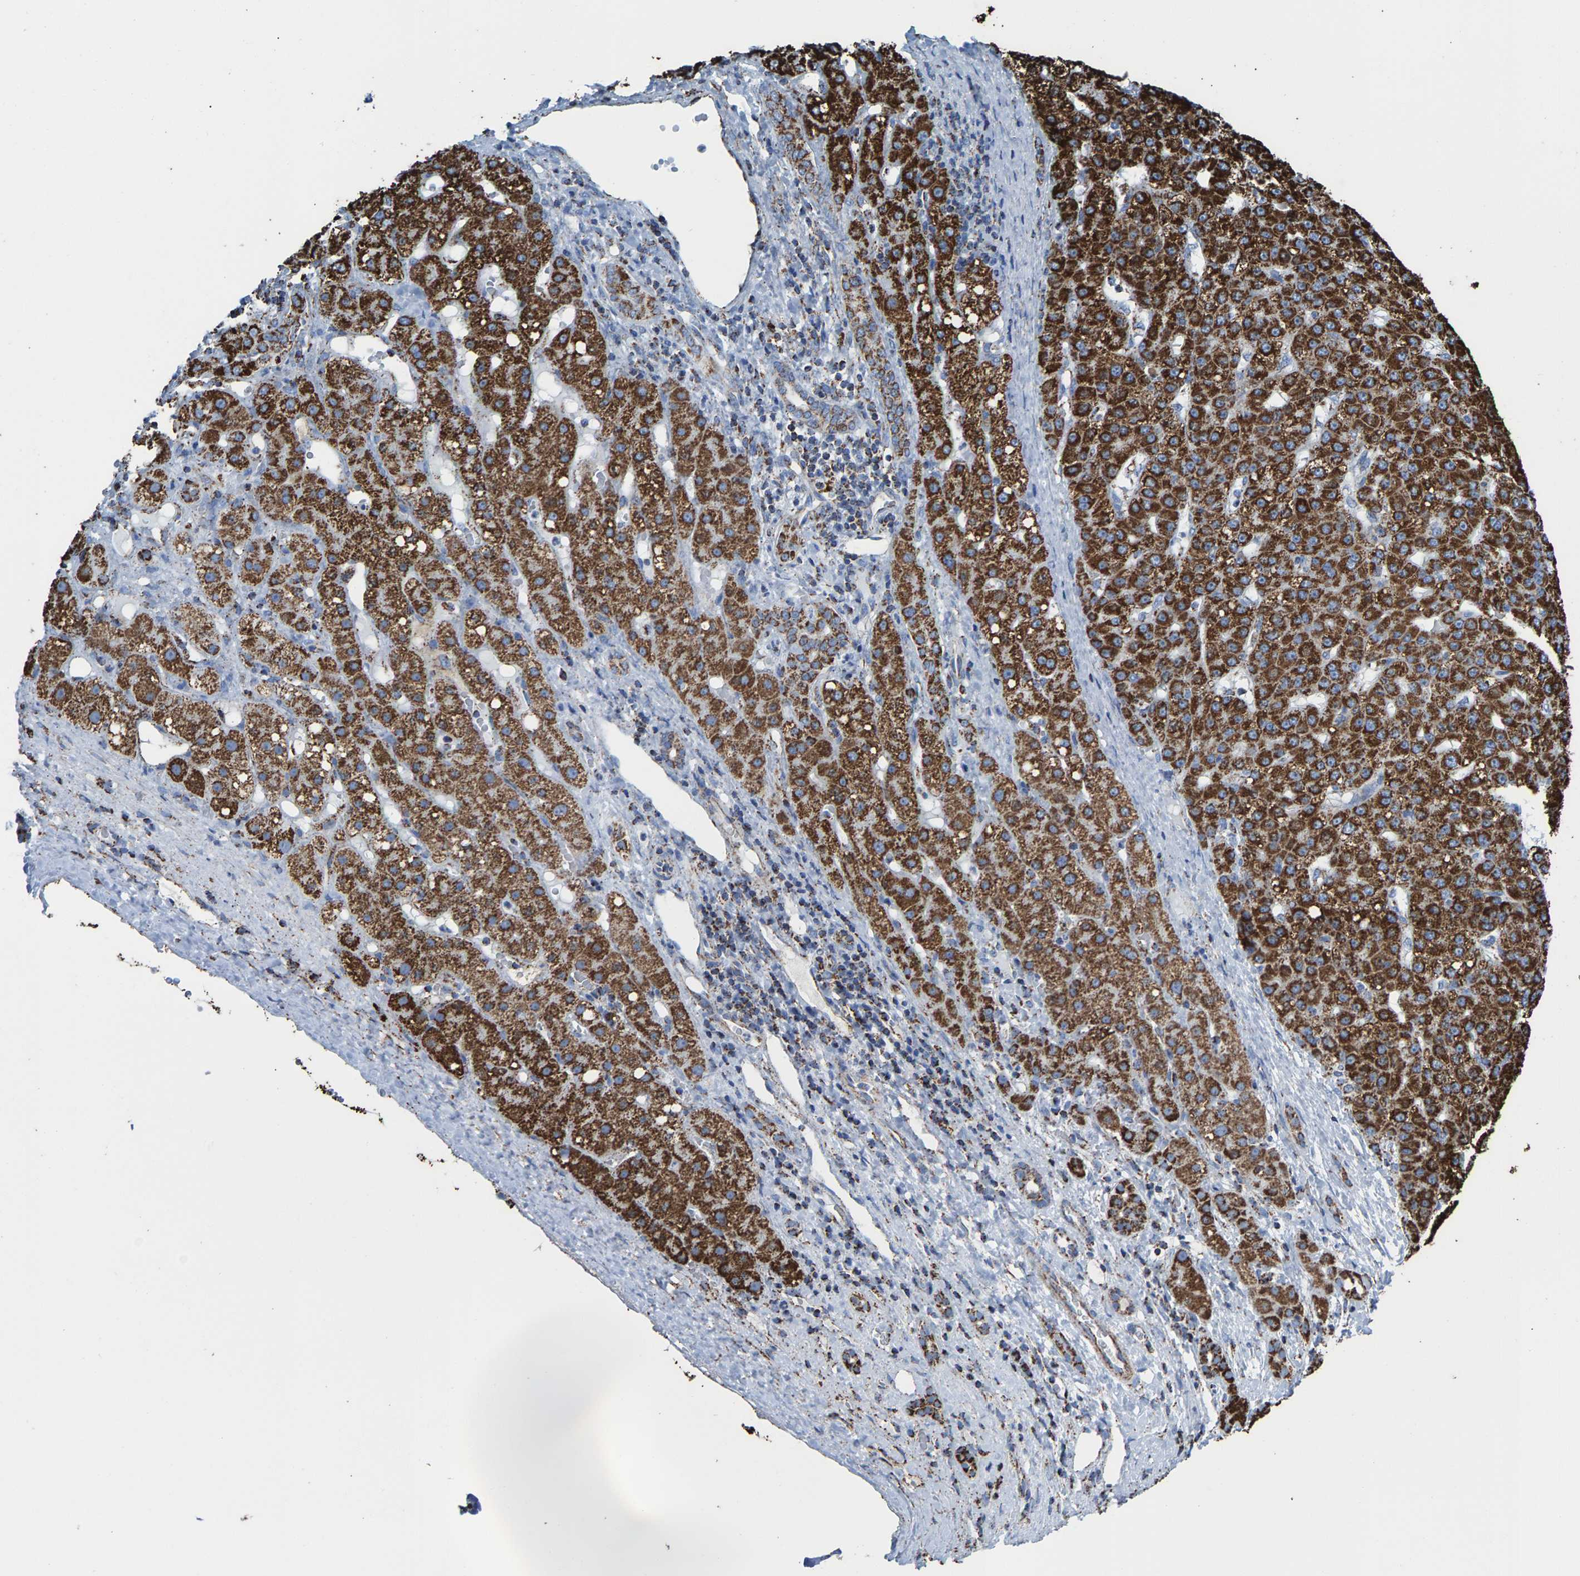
{"staining": {"intensity": "strong", "quantity": ">75%", "location": "cytoplasmic/membranous"}, "tissue": "liver cancer", "cell_type": "Tumor cells", "image_type": "cancer", "snomed": [{"axis": "morphology", "description": "Carcinoma, Hepatocellular, NOS"}, {"axis": "topography", "description": "Liver"}], "caption": "IHC image of neoplastic tissue: human liver cancer stained using IHC exhibits high levels of strong protein expression localized specifically in the cytoplasmic/membranous of tumor cells, appearing as a cytoplasmic/membranous brown color.", "gene": "ECHS1", "patient": {"sex": "male", "age": 67}}